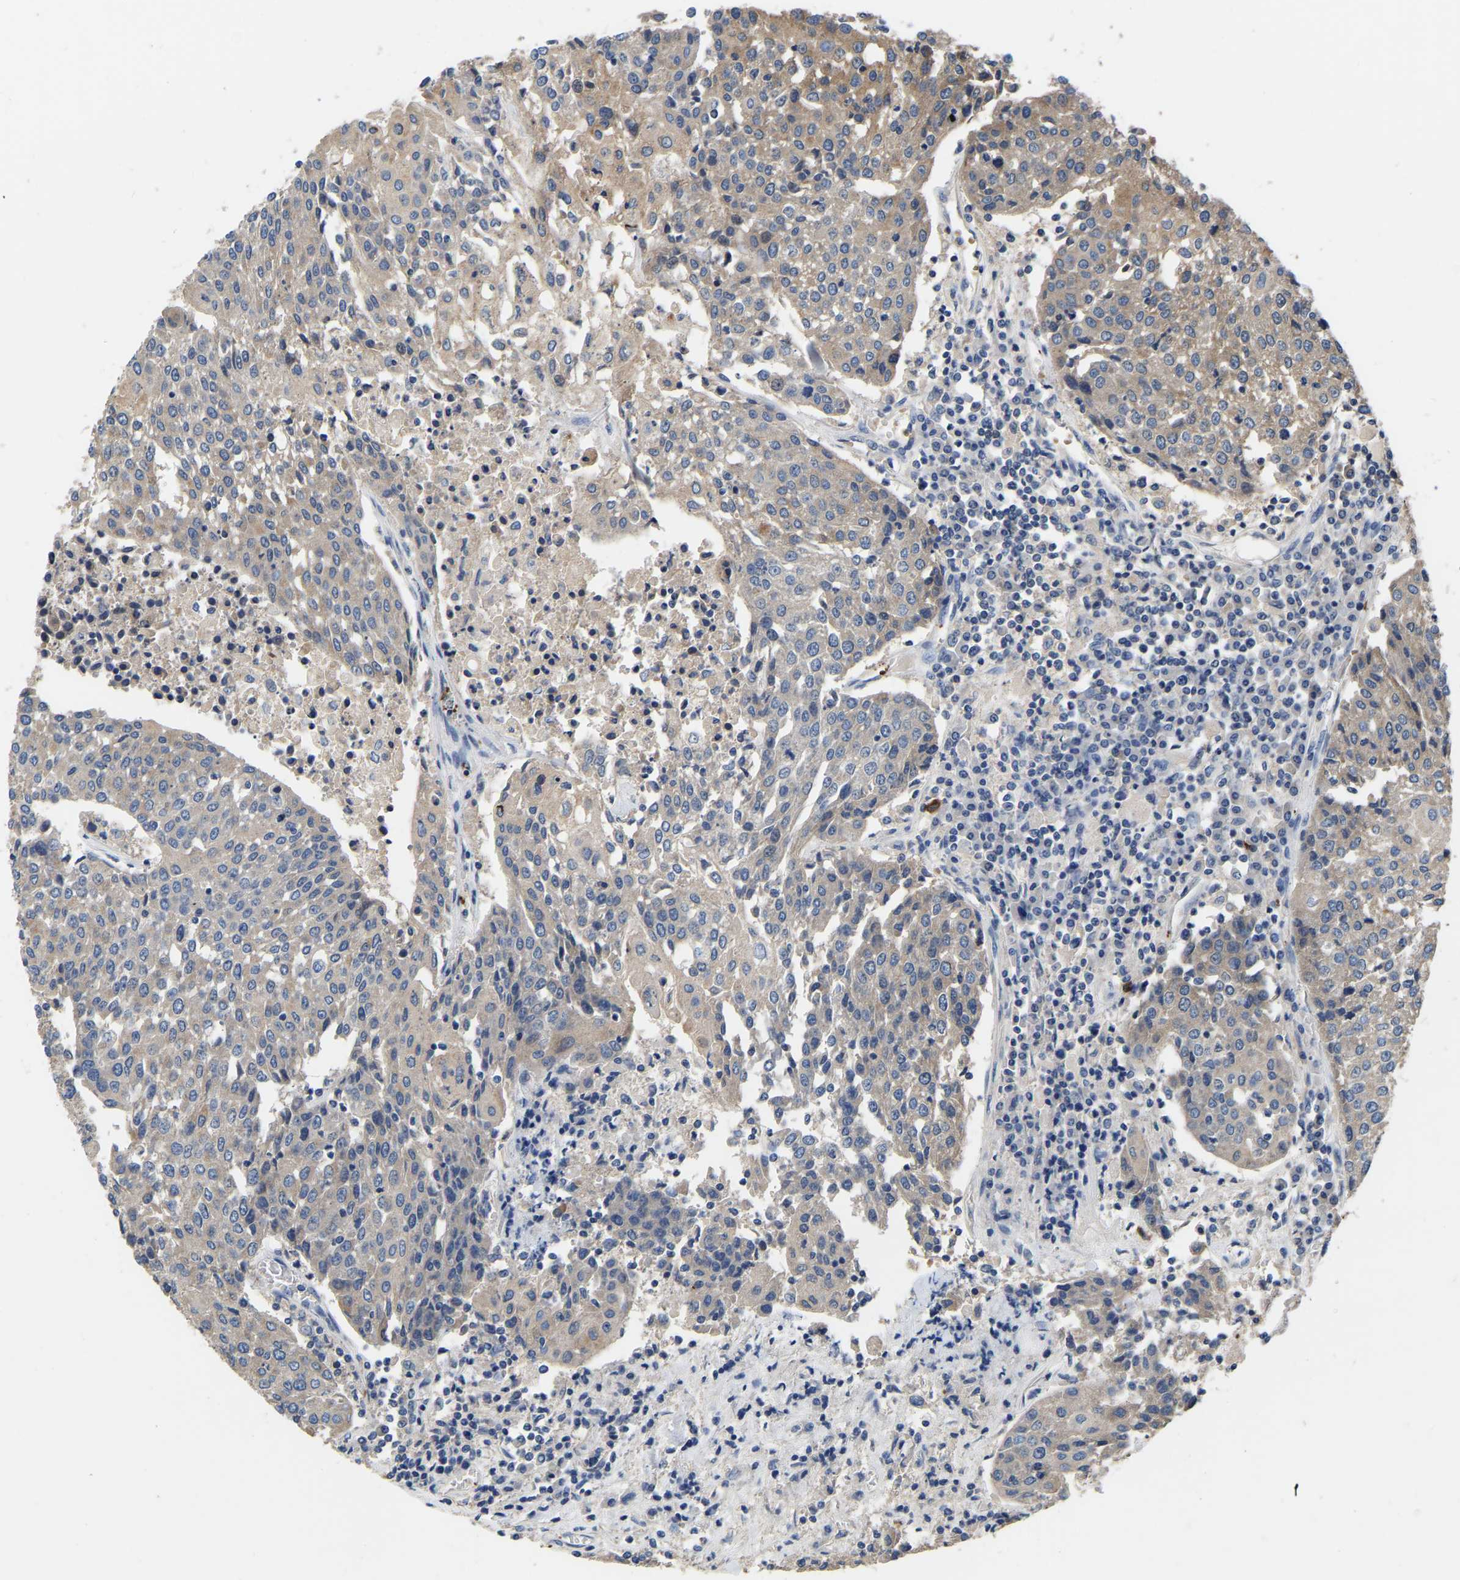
{"staining": {"intensity": "weak", "quantity": ">75%", "location": "cytoplasmic/membranous"}, "tissue": "urothelial cancer", "cell_type": "Tumor cells", "image_type": "cancer", "snomed": [{"axis": "morphology", "description": "Urothelial carcinoma, High grade"}, {"axis": "topography", "description": "Urinary bladder"}], "caption": "High-power microscopy captured an IHC photomicrograph of high-grade urothelial carcinoma, revealing weak cytoplasmic/membranous expression in approximately >75% of tumor cells.", "gene": "RAB27B", "patient": {"sex": "female", "age": 85}}